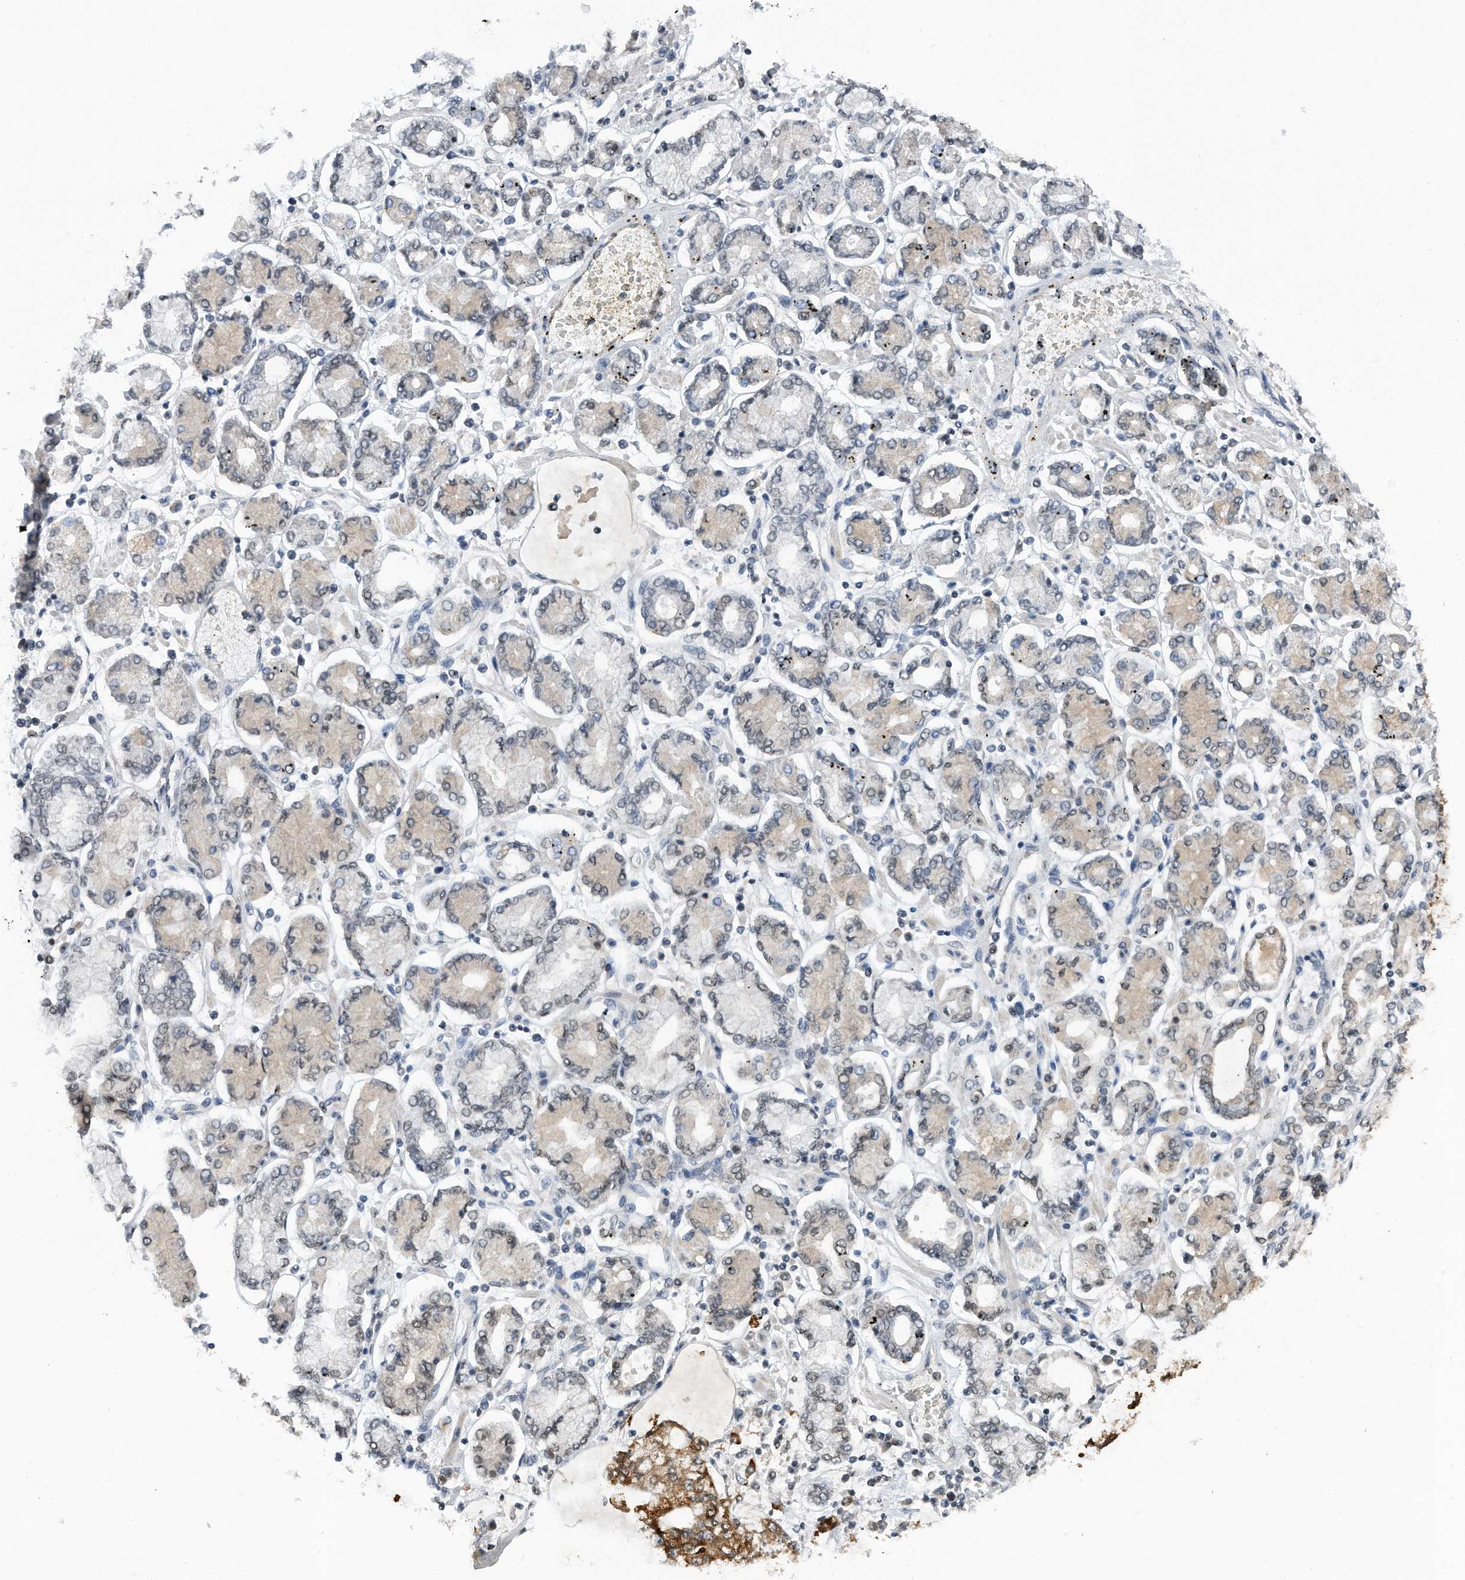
{"staining": {"intensity": "negative", "quantity": "none", "location": "none"}, "tissue": "stomach cancer", "cell_type": "Tumor cells", "image_type": "cancer", "snomed": [{"axis": "morphology", "description": "Adenocarcinoma, NOS"}, {"axis": "topography", "description": "Stomach"}], "caption": "Stomach adenocarcinoma was stained to show a protein in brown. There is no significant positivity in tumor cells.", "gene": "TP53INP1", "patient": {"sex": "male", "age": 76}}